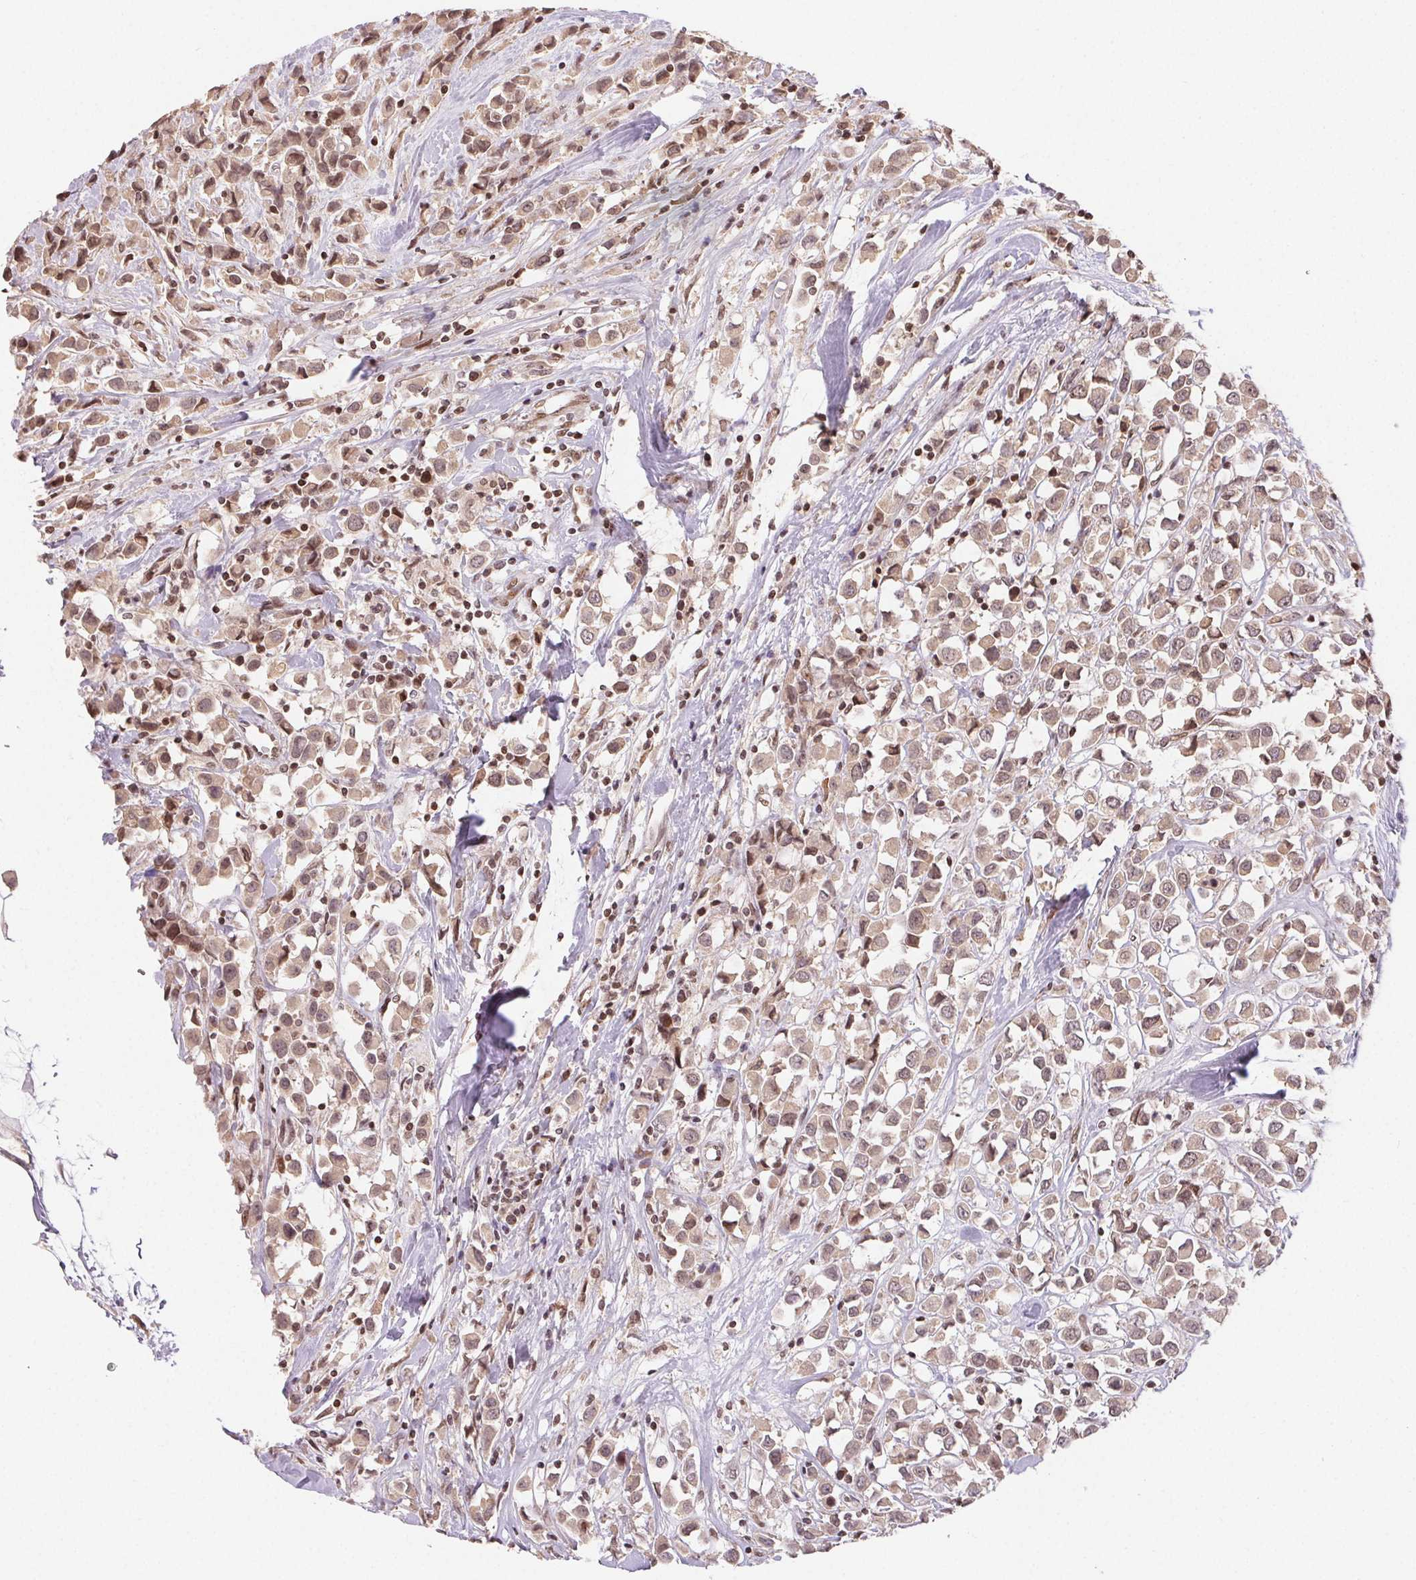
{"staining": {"intensity": "weak", "quantity": ">75%", "location": "cytoplasmic/membranous,nuclear"}, "tissue": "breast cancer", "cell_type": "Tumor cells", "image_type": "cancer", "snomed": [{"axis": "morphology", "description": "Duct carcinoma"}, {"axis": "topography", "description": "Breast"}], "caption": "Tumor cells display low levels of weak cytoplasmic/membranous and nuclear expression in approximately >75% of cells in human invasive ductal carcinoma (breast). (Brightfield microscopy of DAB IHC at high magnification).", "gene": "MAPKAPK2", "patient": {"sex": "female", "age": 61}}